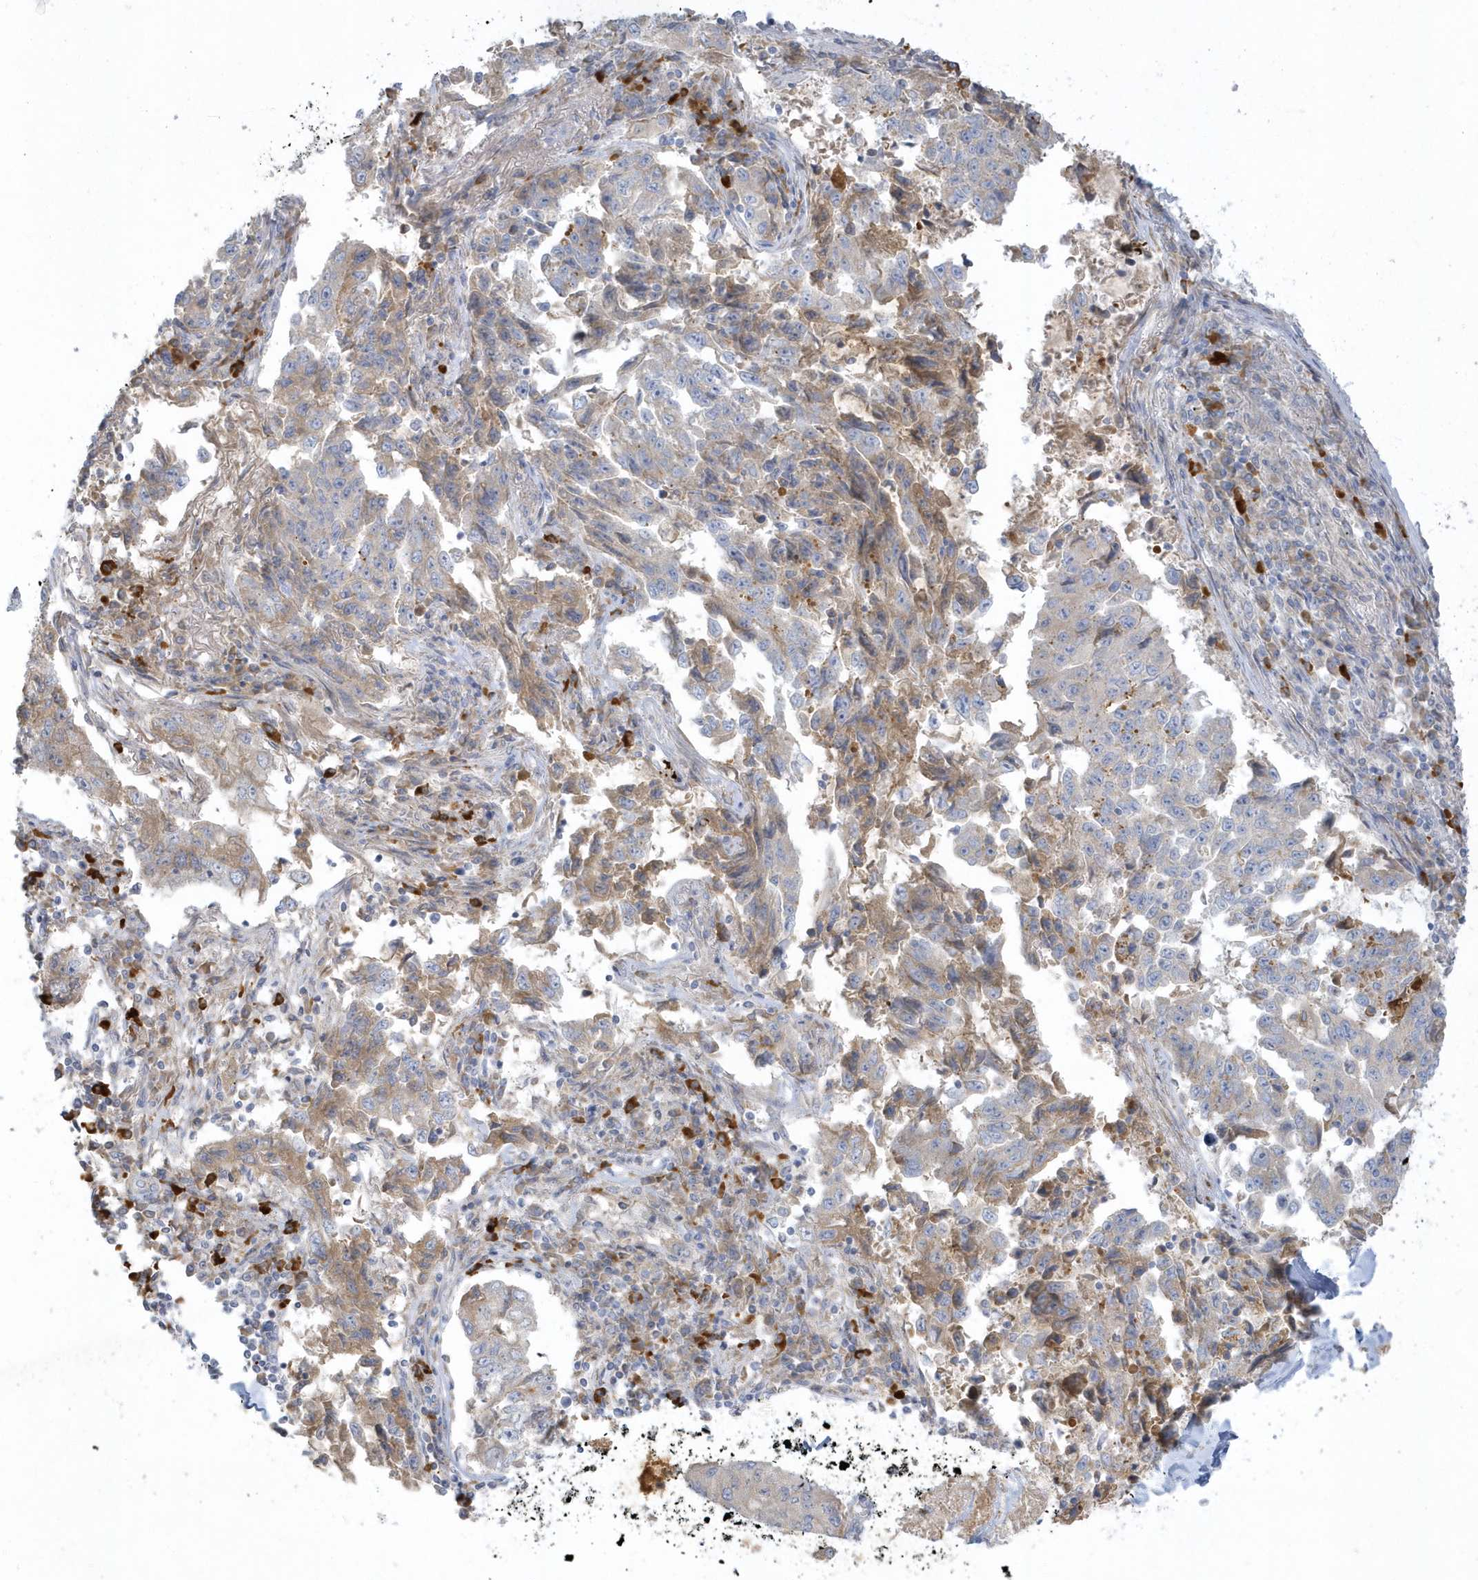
{"staining": {"intensity": "weak", "quantity": "25%-75%", "location": "cytoplasmic/membranous"}, "tissue": "lung cancer", "cell_type": "Tumor cells", "image_type": "cancer", "snomed": [{"axis": "morphology", "description": "Adenocarcinoma, NOS"}, {"axis": "topography", "description": "Lung"}], "caption": "Brown immunohistochemical staining in adenocarcinoma (lung) exhibits weak cytoplasmic/membranous positivity in approximately 25%-75% of tumor cells. The staining is performed using DAB (3,3'-diaminobenzidine) brown chromogen to label protein expression. The nuclei are counter-stained blue using hematoxylin.", "gene": "THADA", "patient": {"sex": "female", "age": 51}}